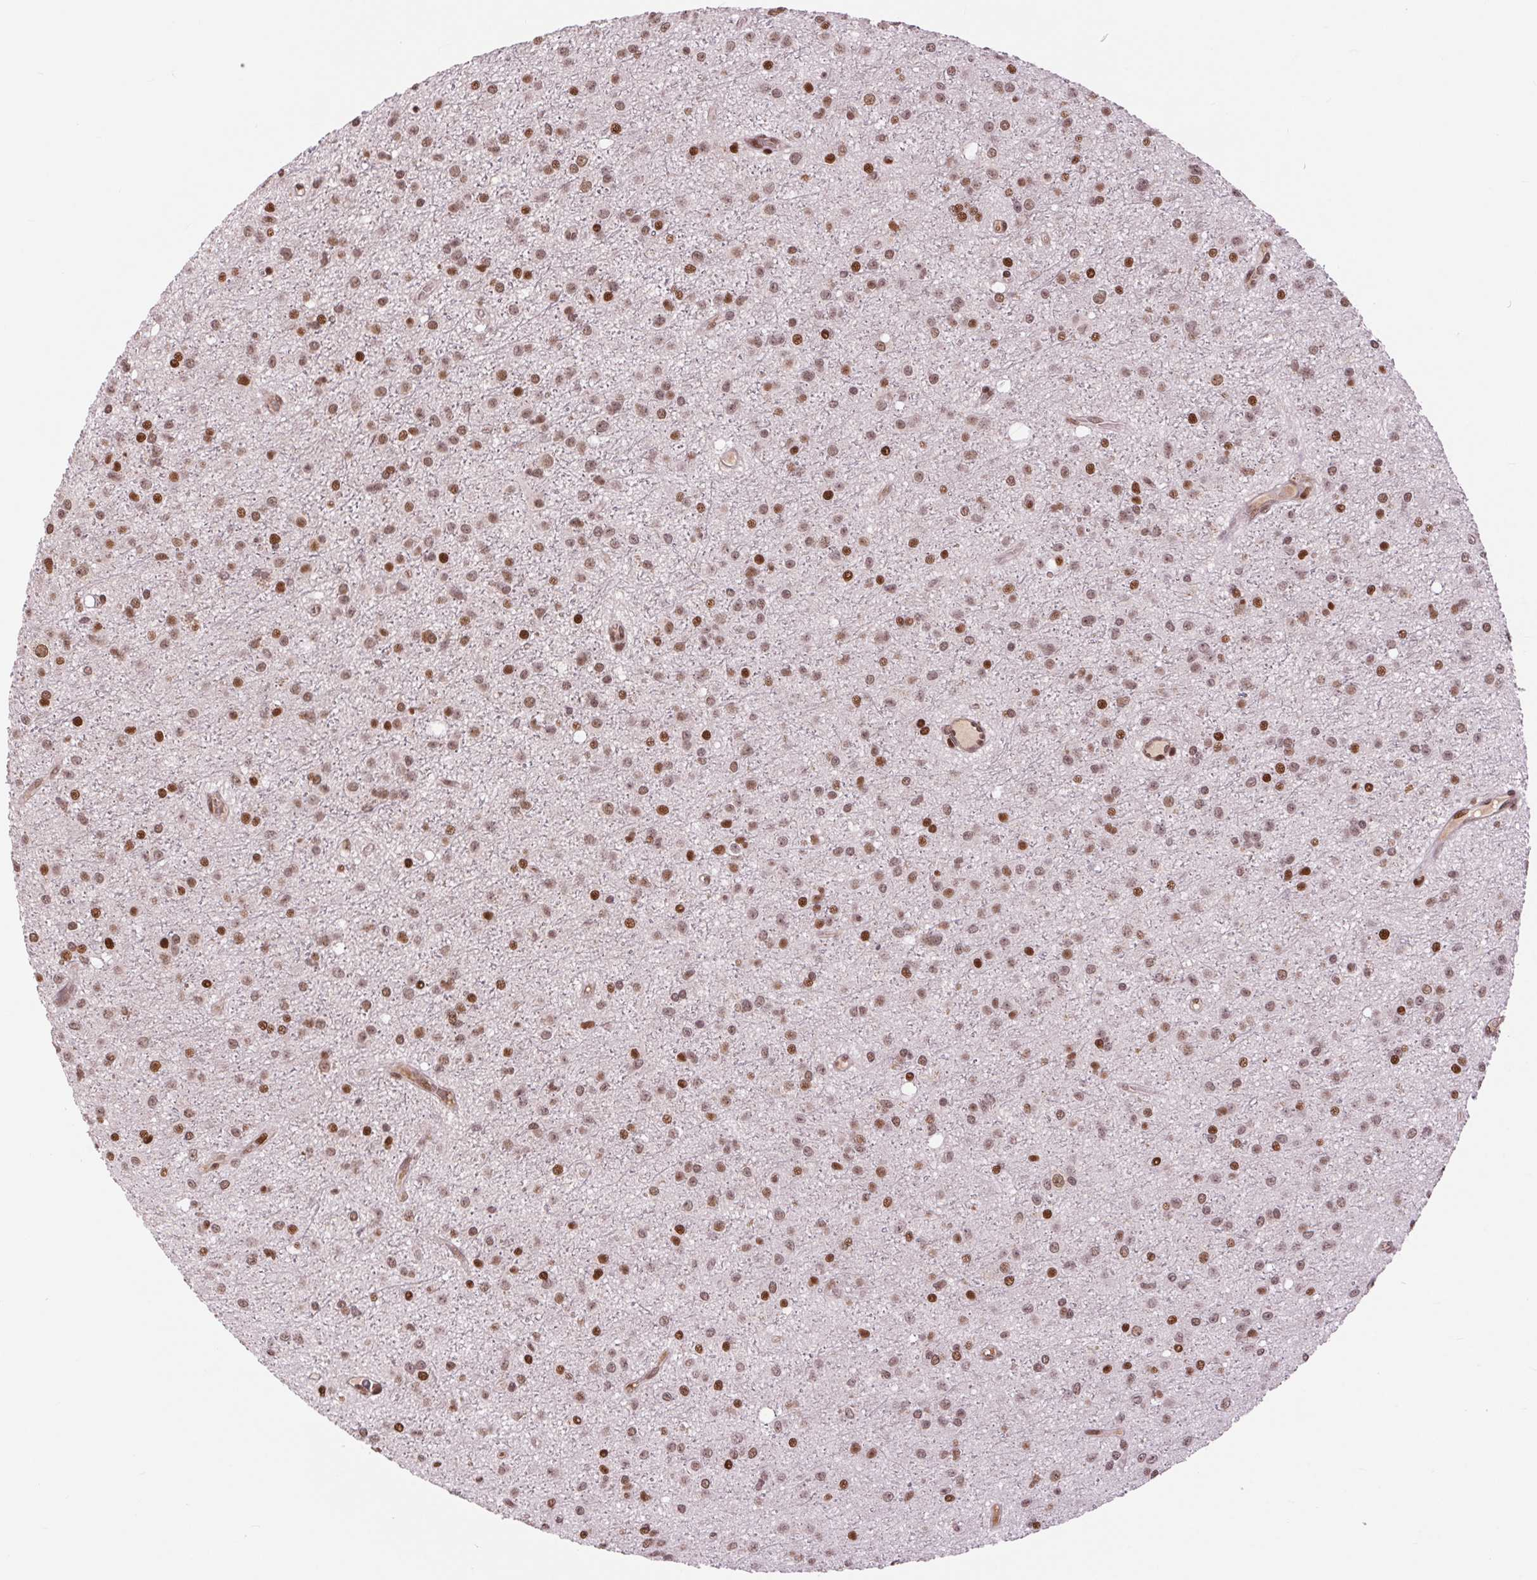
{"staining": {"intensity": "moderate", "quantity": ">75%", "location": "nuclear"}, "tissue": "glioma", "cell_type": "Tumor cells", "image_type": "cancer", "snomed": [{"axis": "morphology", "description": "Glioma, malignant, Low grade"}, {"axis": "topography", "description": "Brain"}], "caption": "Protein expression analysis of human malignant glioma (low-grade) reveals moderate nuclear expression in about >75% of tumor cells. (DAB IHC with brightfield microscopy, high magnification).", "gene": "RAD23A", "patient": {"sex": "male", "age": 27}}